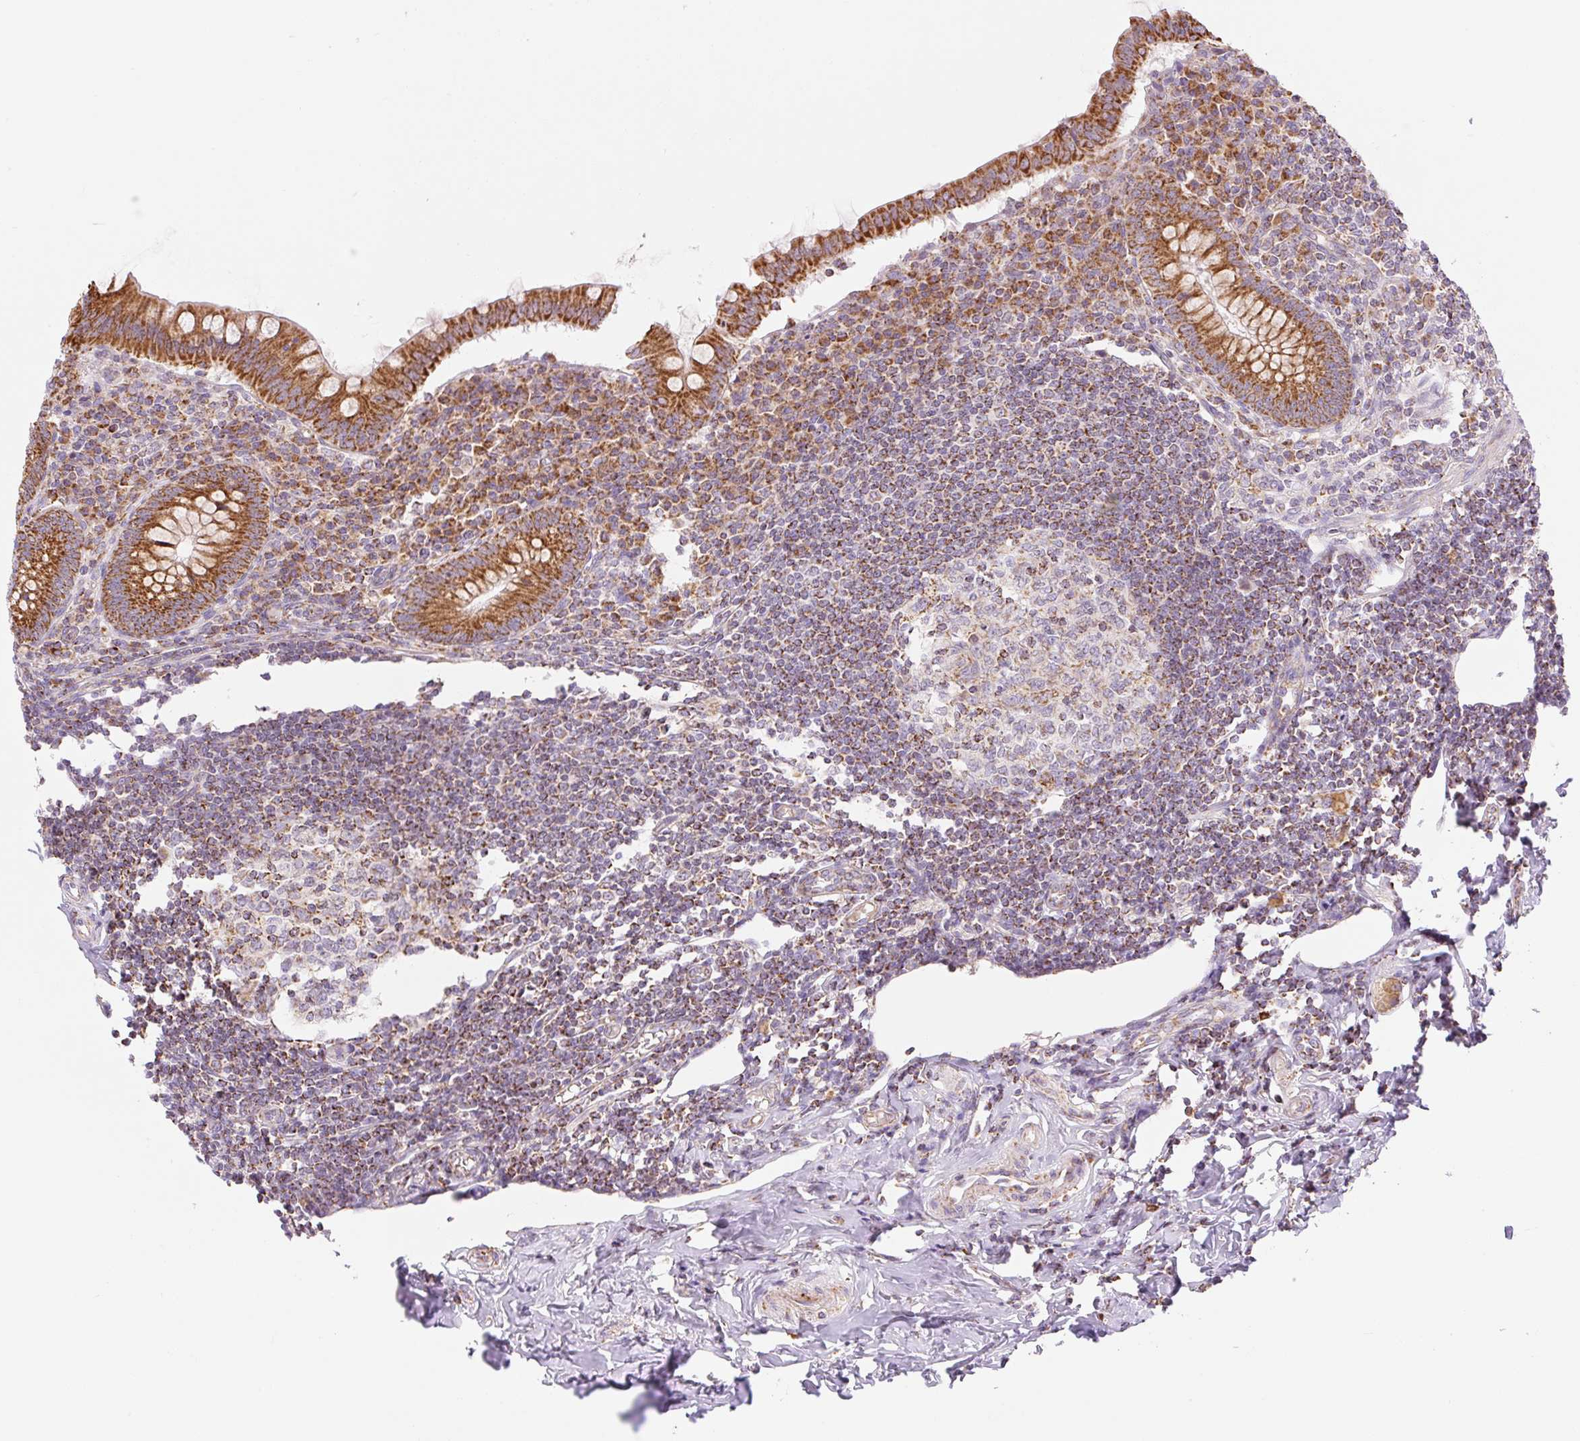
{"staining": {"intensity": "strong", "quantity": ">75%", "location": "cytoplasmic/membranous"}, "tissue": "appendix", "cell_type": "Glandular cells", "image_type": "normal", "snomed": [{"axis": "morphology", "description": "Normal tissue, NOS"}, {"axis": "topography", "description": "Appendix"}], "caption": "The micrograph reveals staining of benign appendix, revealing strong cytoplasmic/membranous protein expression (brown color) within glandular cells.", "gene": "GOSR2", "patient": {"sex": "female", "age": 33}}